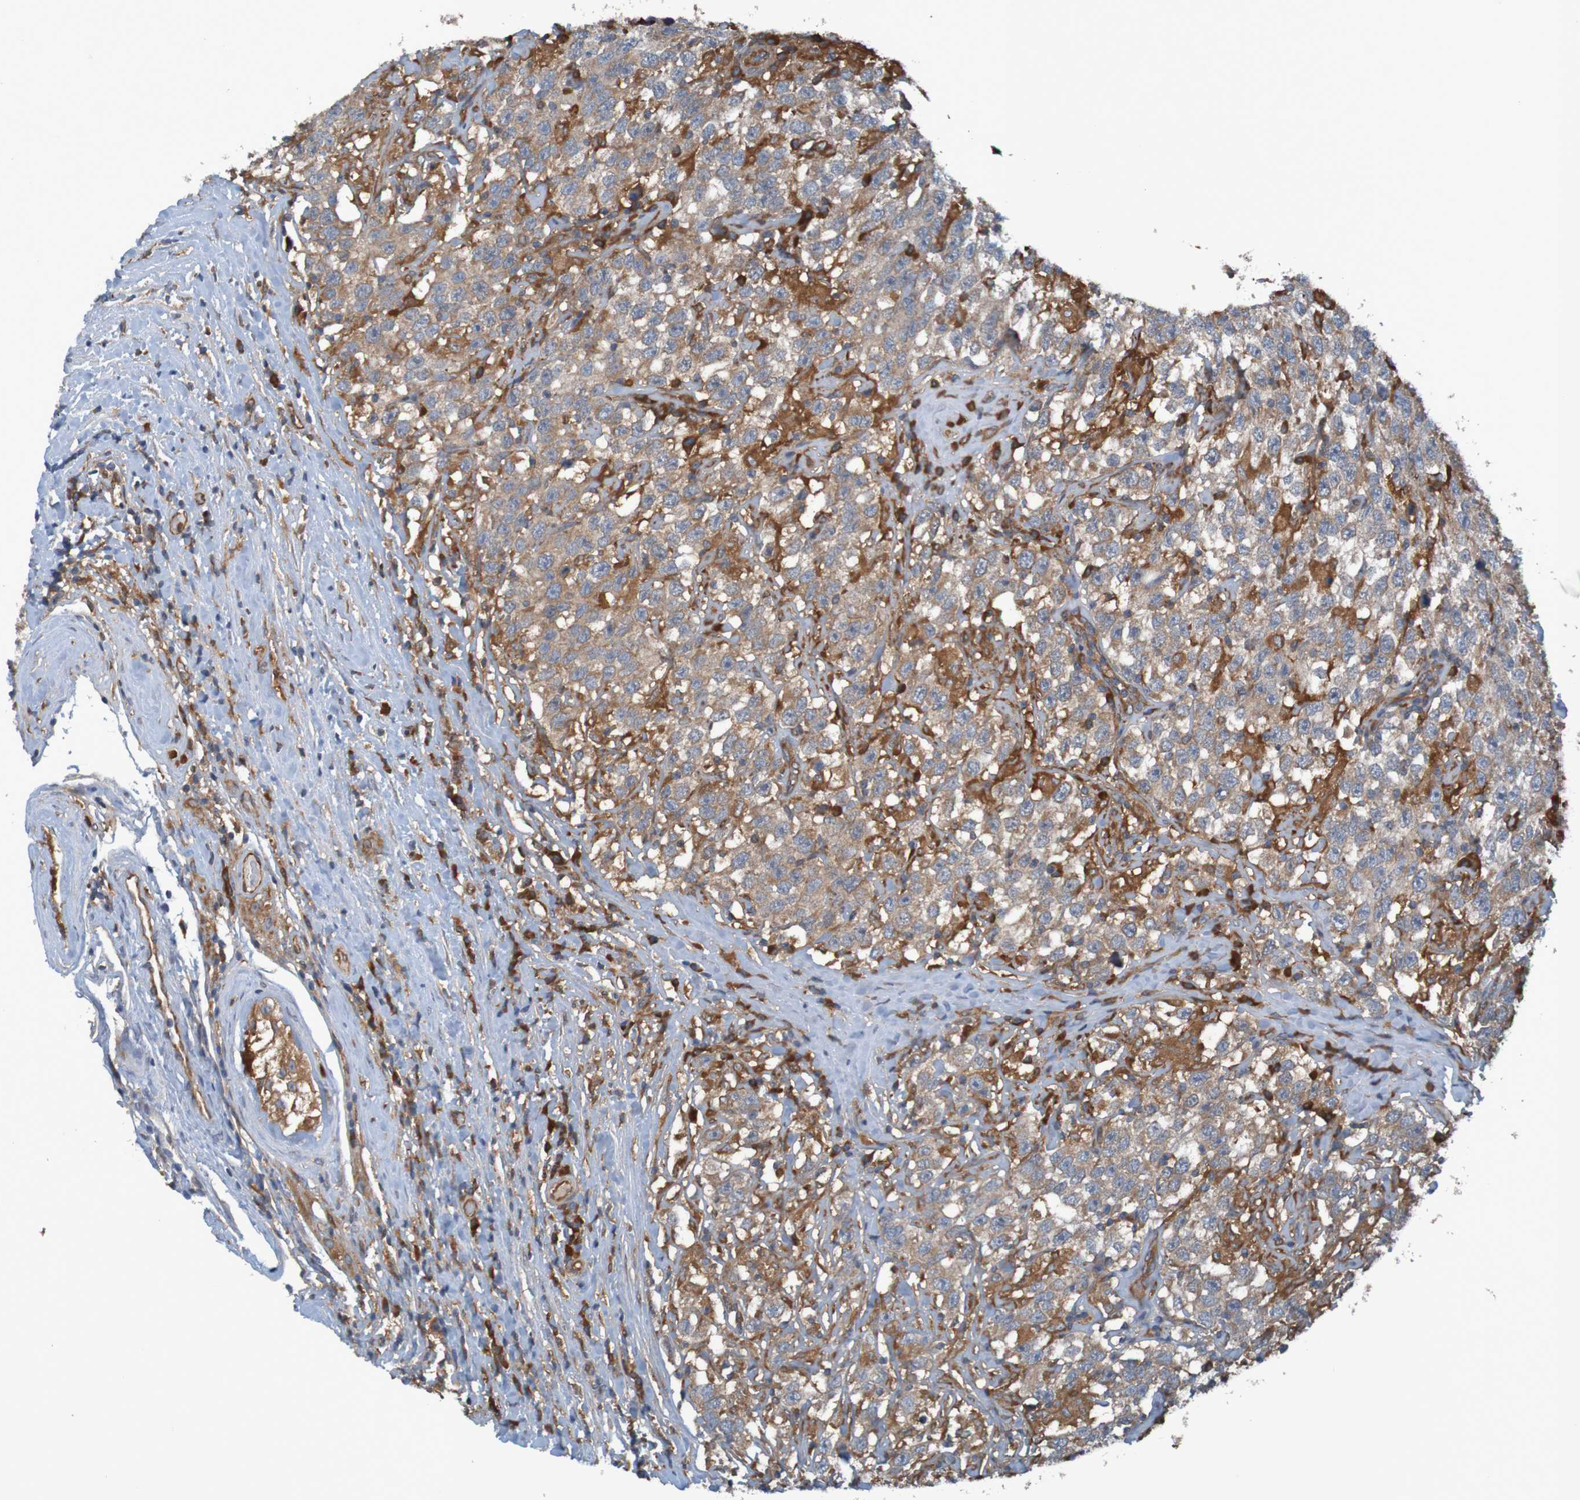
{"staining": {"intensity": "moderate", "quantity": ">75%", "location": "cytoplasmic/membranous"}, "tissue": "testis cancer", "cell_type": "Tumor cells", "image_type": "cancer", "snomed": [{"axis": "morphology", "description": "Seminoma, NOS"}, {"axis": "topography", "description": "Testis"}], "caption": "A micrograph of testis seminoma stained for a protein shows moderate cytoplasmic/membranous brown staining in tumor cells.", "gene": "DNAJC4", "patient": {"sex": "male", "age": 41}}